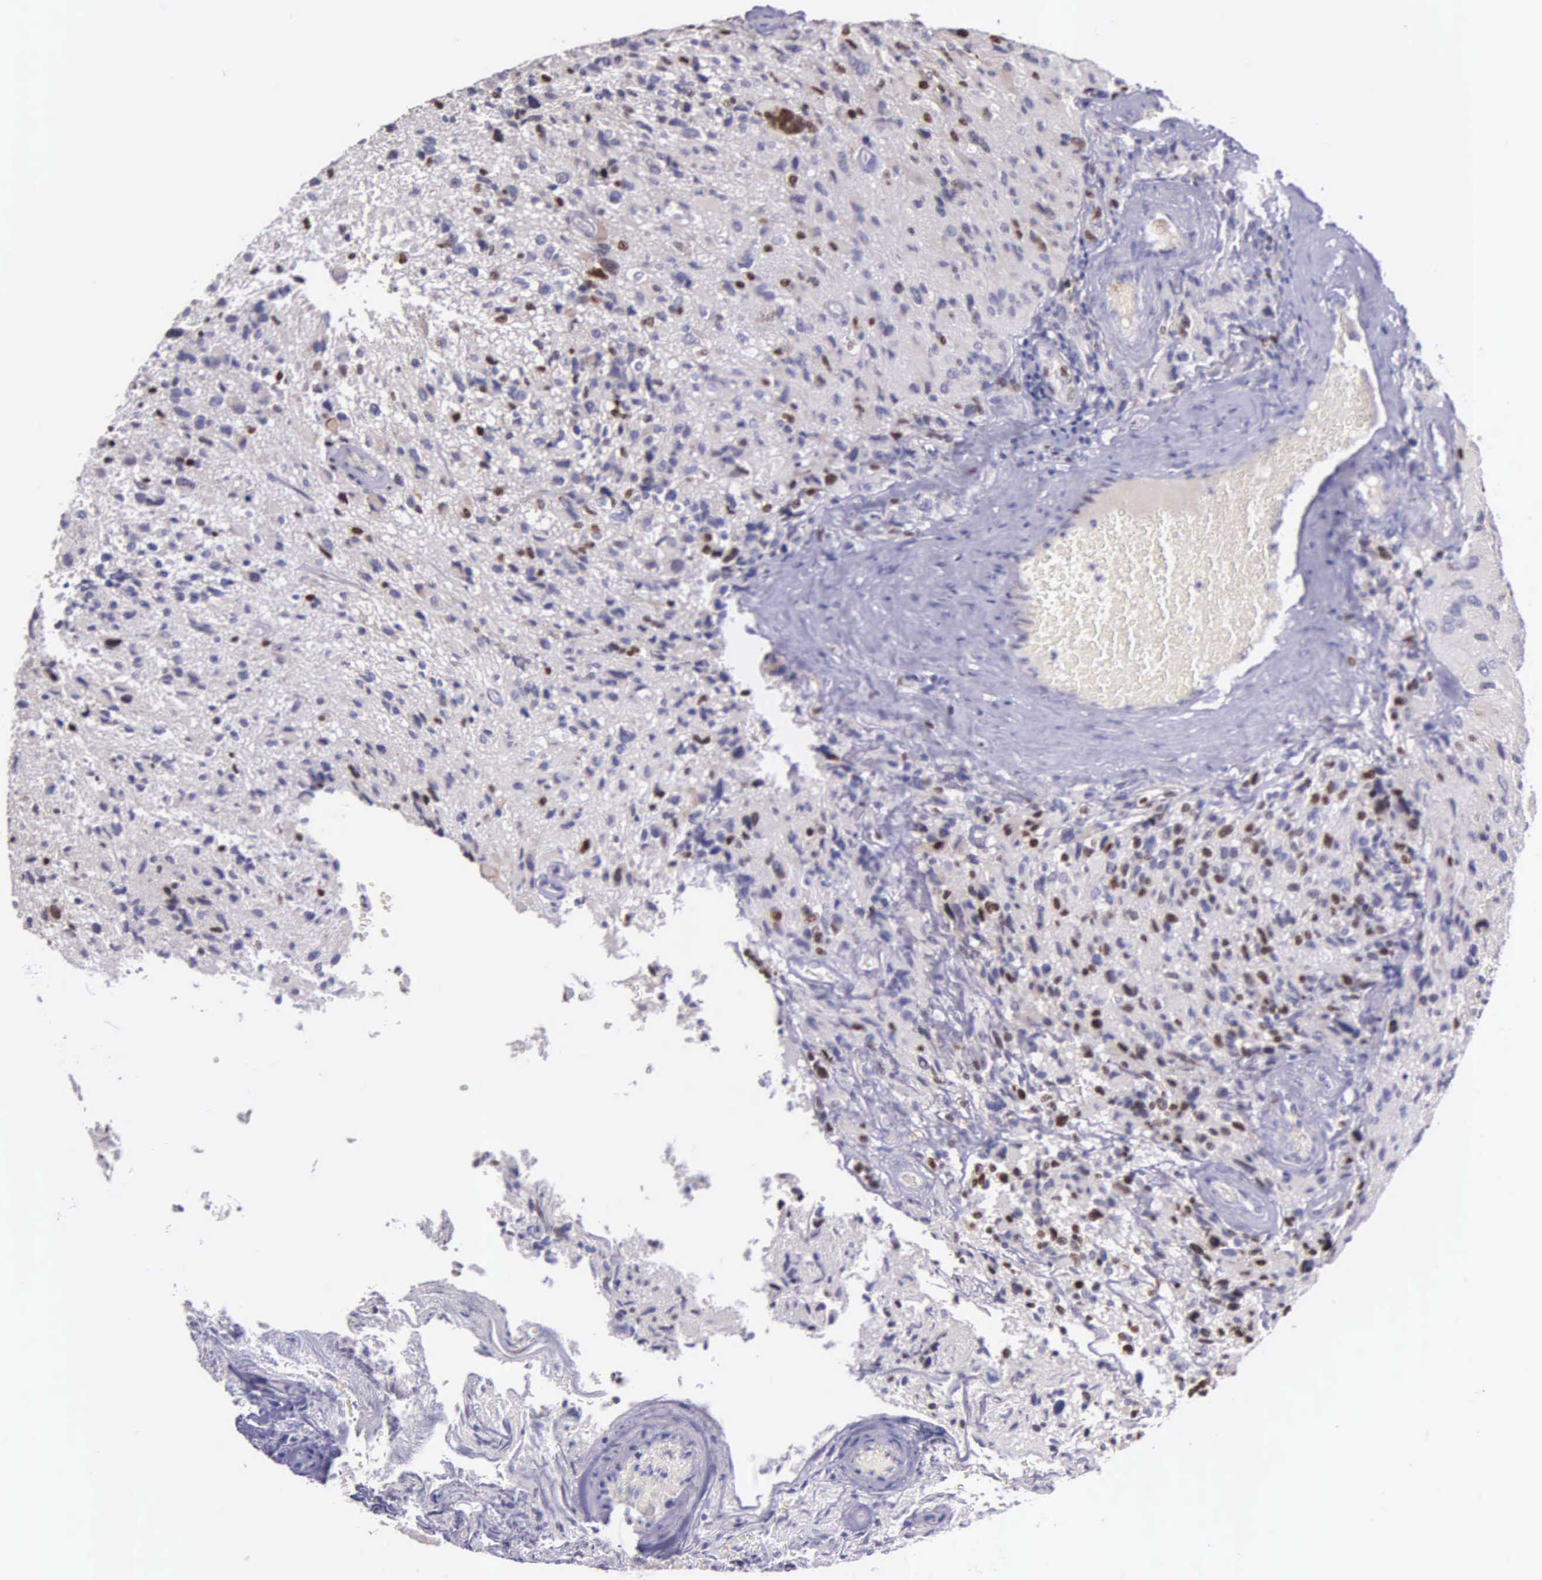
{"staining": {"intensity": "moderate", "quantity": "<25%", "location": "nuclear"}, "tissue": "glioma", "cell_type": "Tumor cells", "image_type": "cancer", "snomed": [{"axis": "morphology", "description": "Glioma, malignant, High grade"}, {"axis": "topography", "description": "Brain"}], "caption": "Immunohistochemistry photomicrograph of neoplastic tissue: human malignant high-grade glioma stained using immunohistochemistry displays low levels of moderate protein expression localized specifically in the nuclear of tumor cells, appearing as a nuclear brown color.", "gene": "MCM5", "patient": {"sex": "male", "age": 69}}